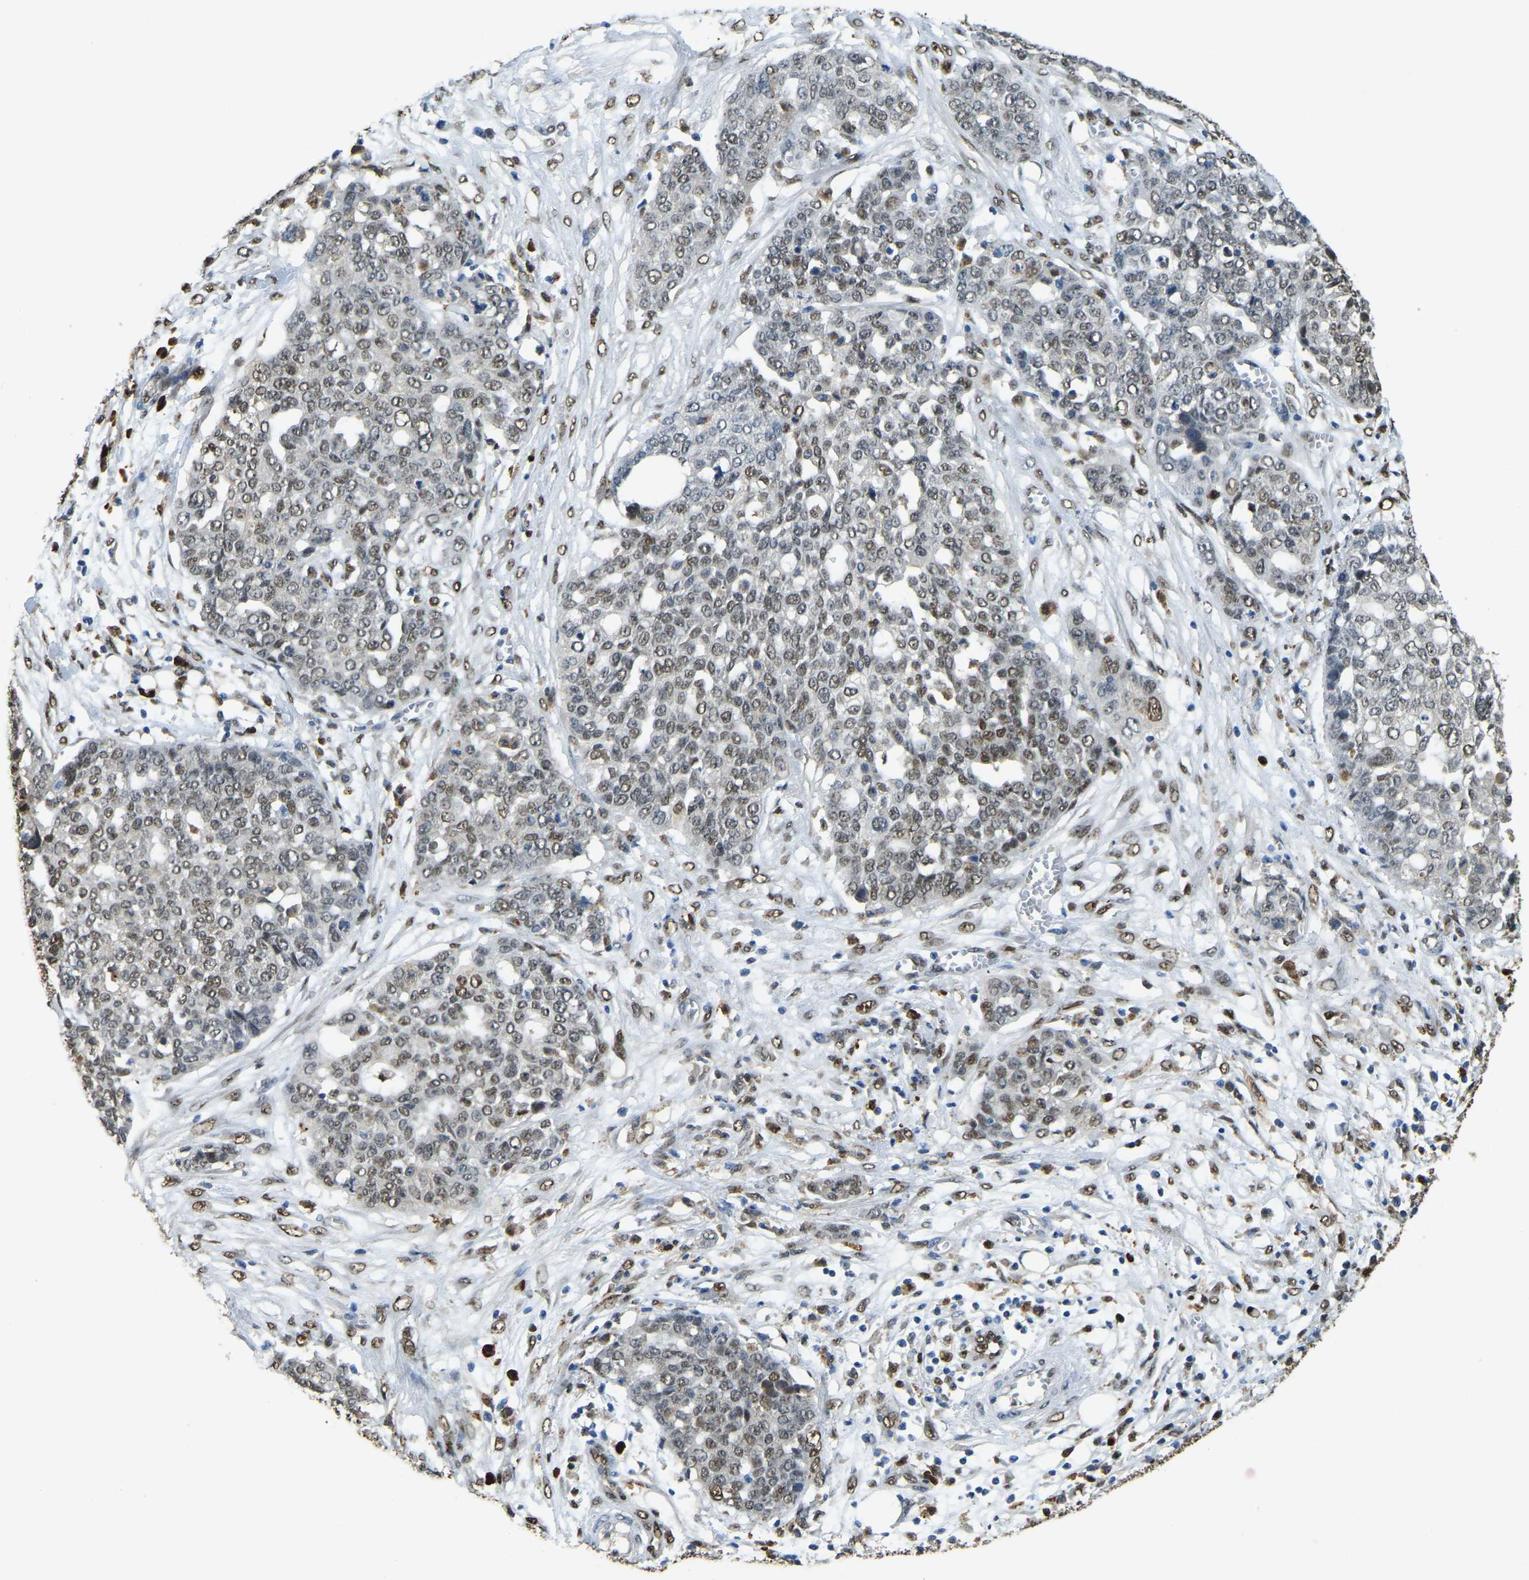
{"staining": {"intensity": "moderate", "quantity": "25%-75%", "location": "cytoplasmic/membranous,nuclear"}, "tissue": "ovarian cancer", "cell_type": "Tumor cells", "image_type": "cancer", "snomed": [{"axis": "morphology", "description": "Cystadenocarcinoma, serous, NOS"}, {"axis": "topography", "description": "Soft tissue"}, {"axis": "topography", "description": "Ovary"}], "caption": "There is medium levels of moderate cytoplasmic/membranous and nuclear staining in tumor cells of ovarian cancer, as demonstrated by immunohistochemical staining (brown color).", "gene": "NANS", "patient": {"sex": "female", "age": 57}}